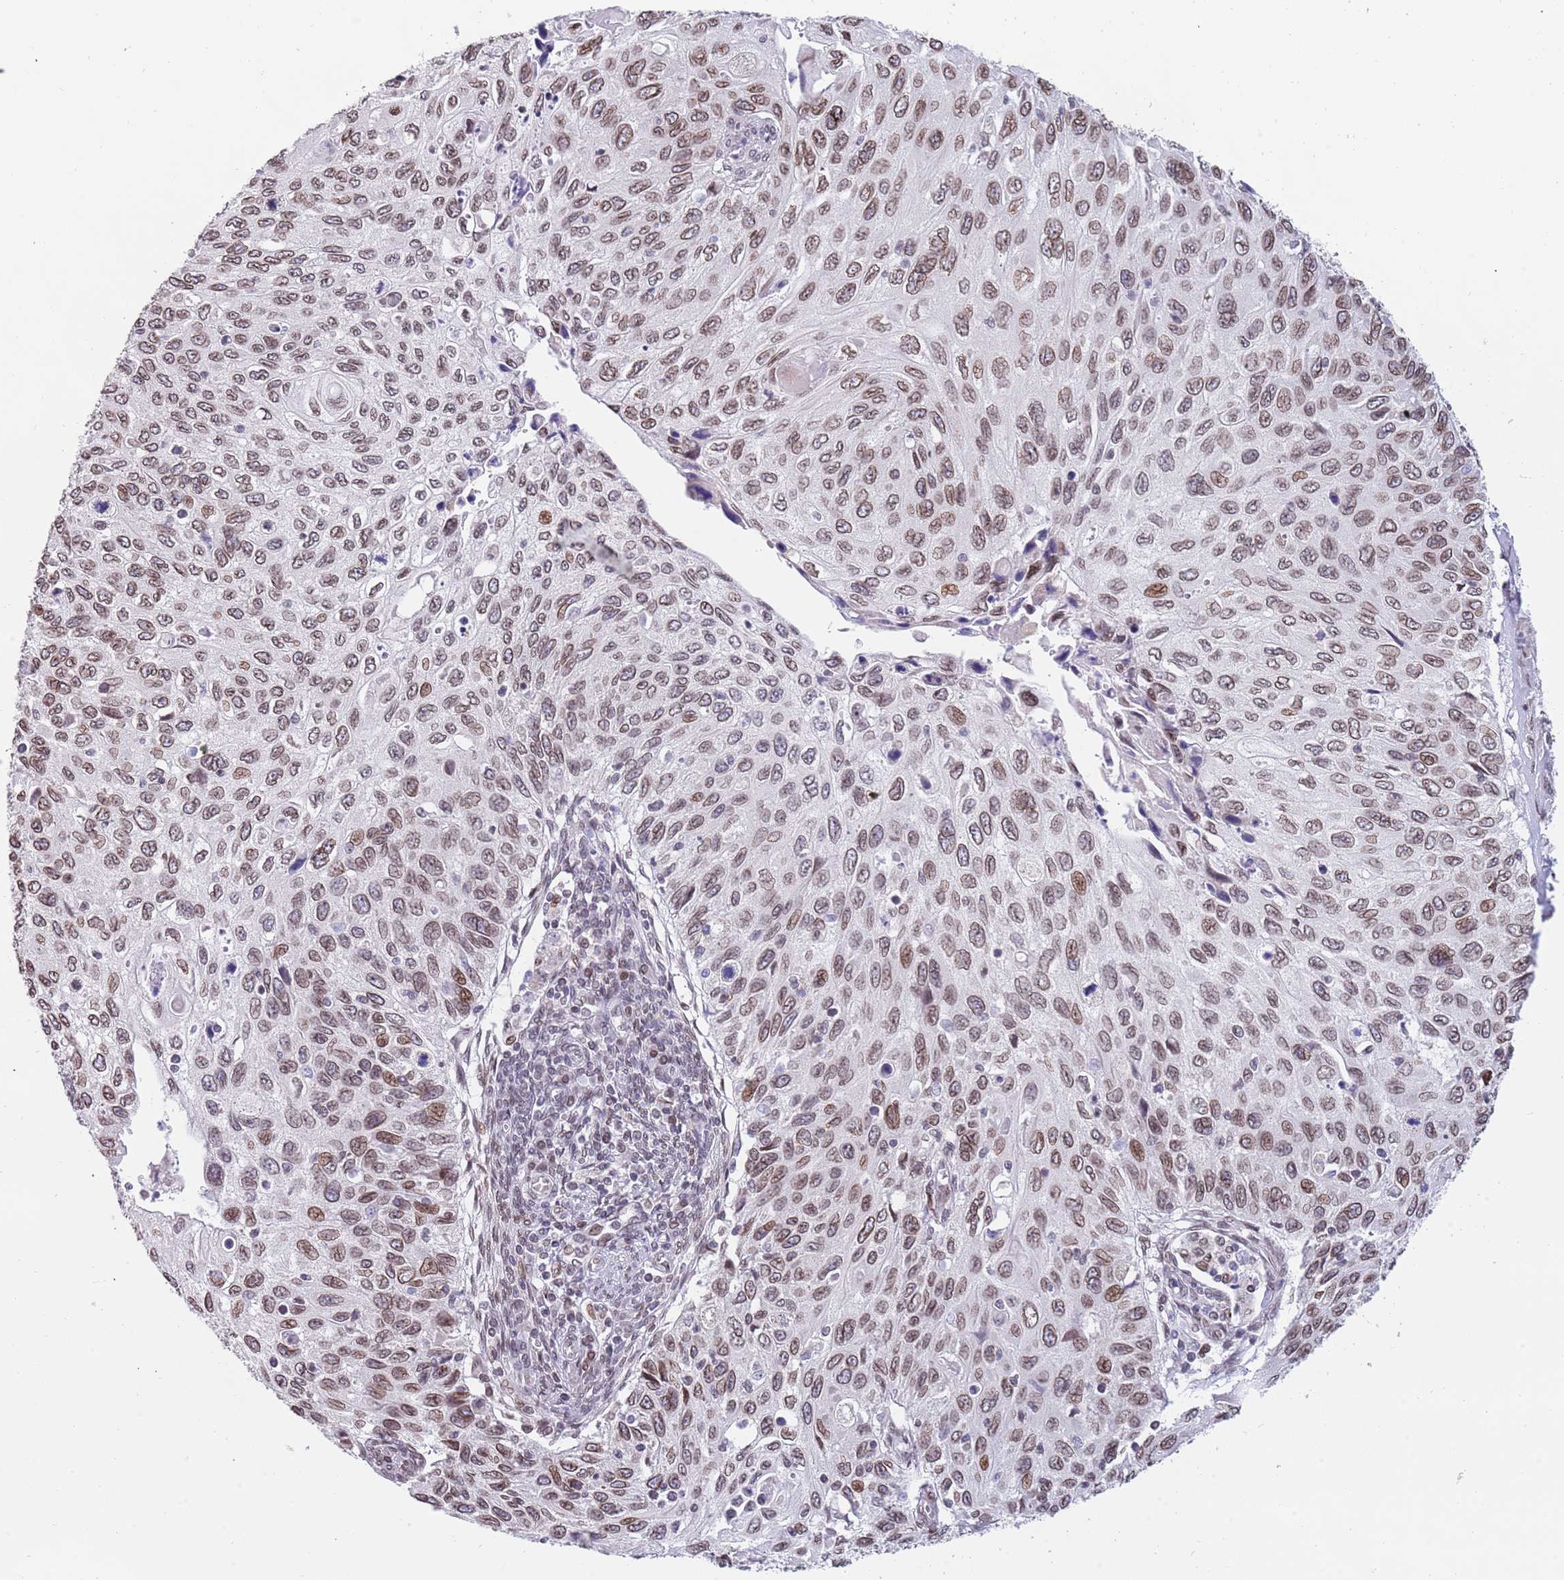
{"staining": {"intensity": "moderate", "quantity": ">75%", "location": "cytoplasmic/membranous,nuclear"}, "tissue": "cervical cancer", "cell_type": "Tumor cells", "image_type": "cancer", "snomed": [{"axis": "morphology", "description": "Squamous cell carcinoma, NOS"}, {"axis": "topography", "description": "Cervix"}], "caption": "A high-resolution histopathology image shows IHC staining of squamous cell carcinoma (cervical), which reveals moderate cytoplasmic/membranous and nuclear staining in approximately >75% of tumor cells.", "gene": "KLHDC2", "patient": {"sex": "female", "age": 70}}